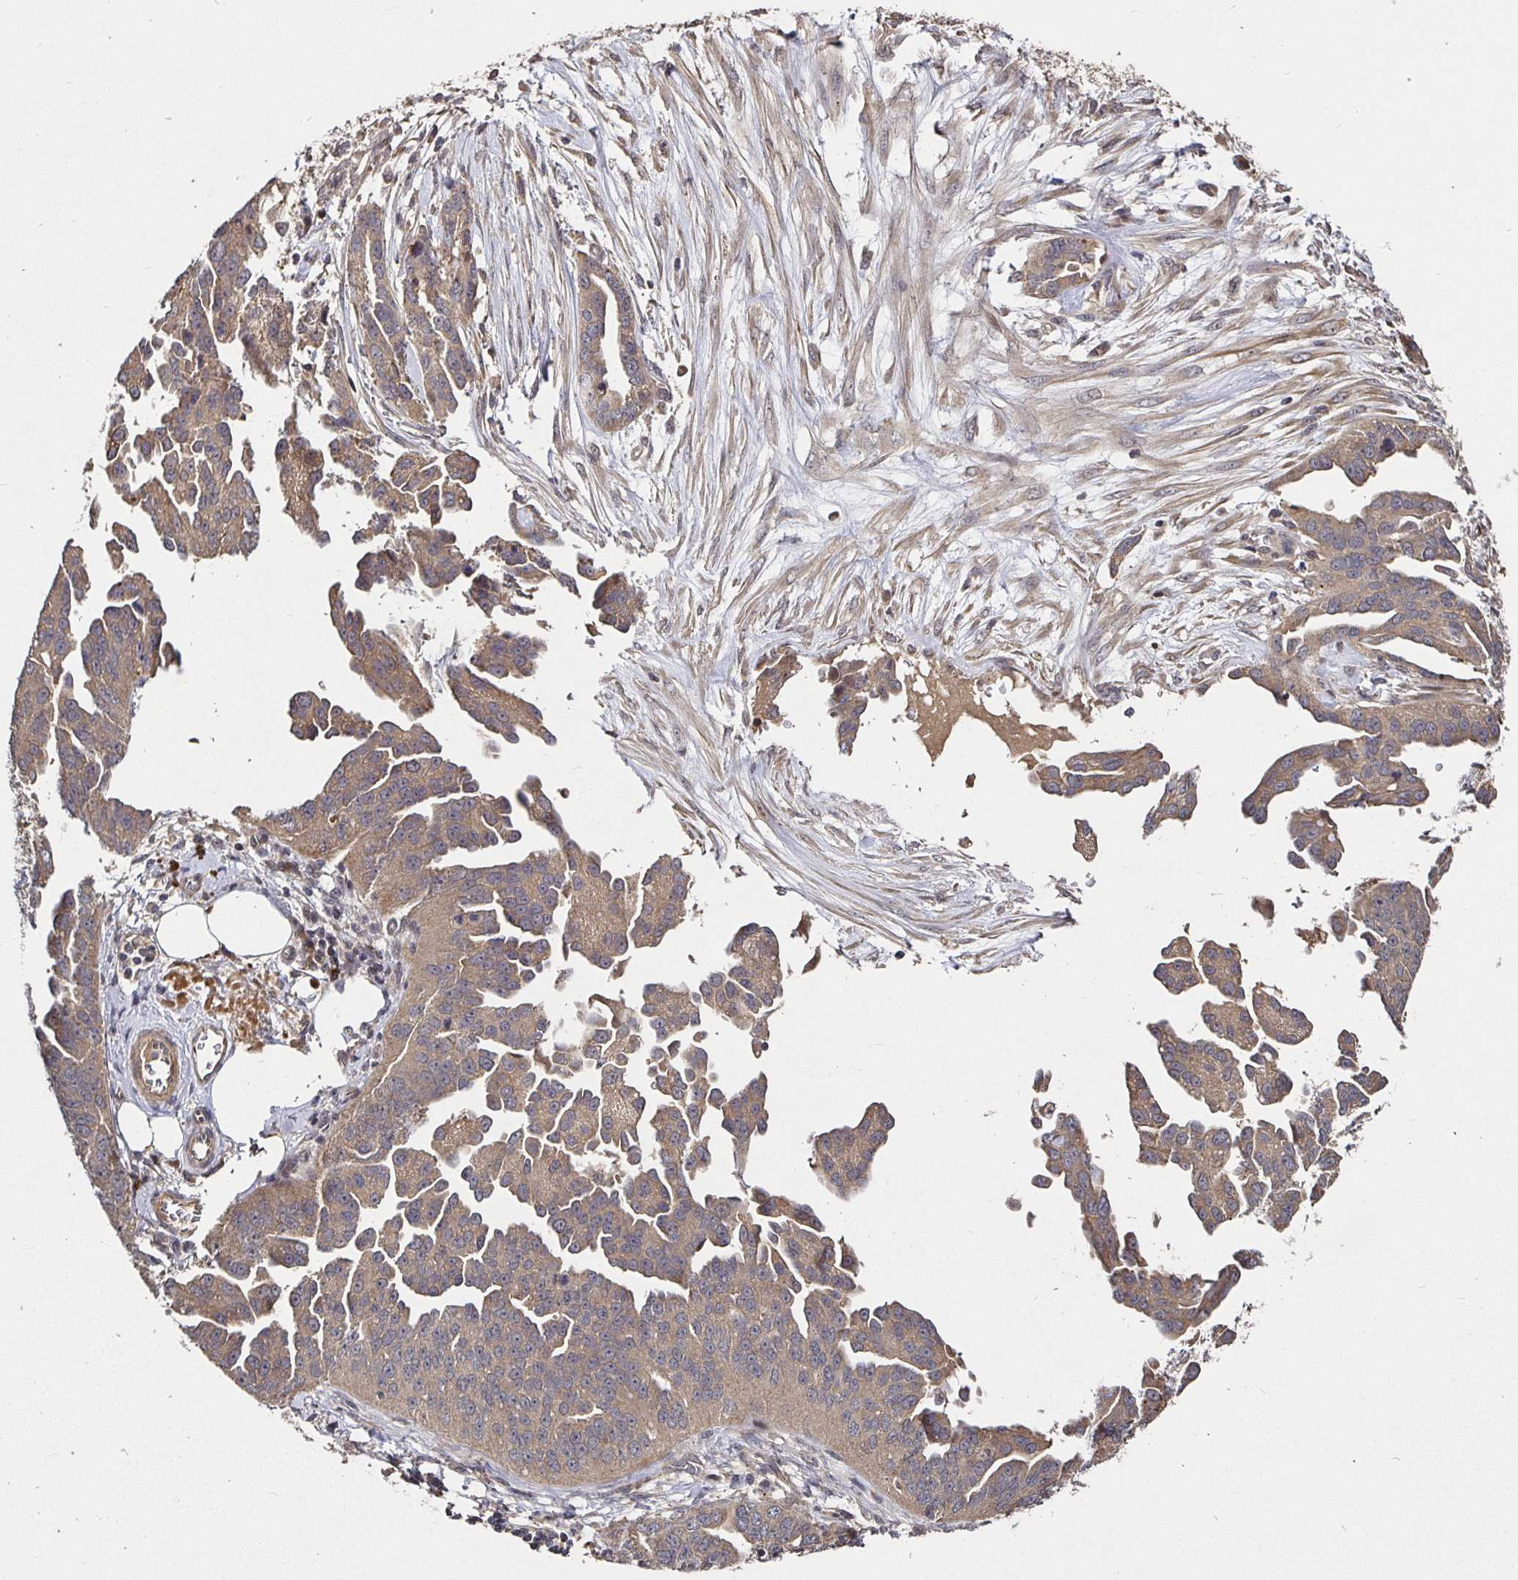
{"staining": {"intensity": "weak", "quantity": ">75%", "location": "cytoplasmic/membranous"}, "tissue": "ovarian cancer", "cell_type": "Tumor cells", "image_type": "cancer", "snomed": [{"axis": "morphology", "description": "Cystadenocarcinoma, serous, NOS"}, {"axis": "topography", "description": "Ovary"}], "caption": "A brown stain shows weak cytoplasmic/membranous positivity of a protein in human ovarian cancer (serous cystadenocarcinoma) tumor cells.", "gene": "SMYD3", "patient": {"sex": "female", "age": 75}}